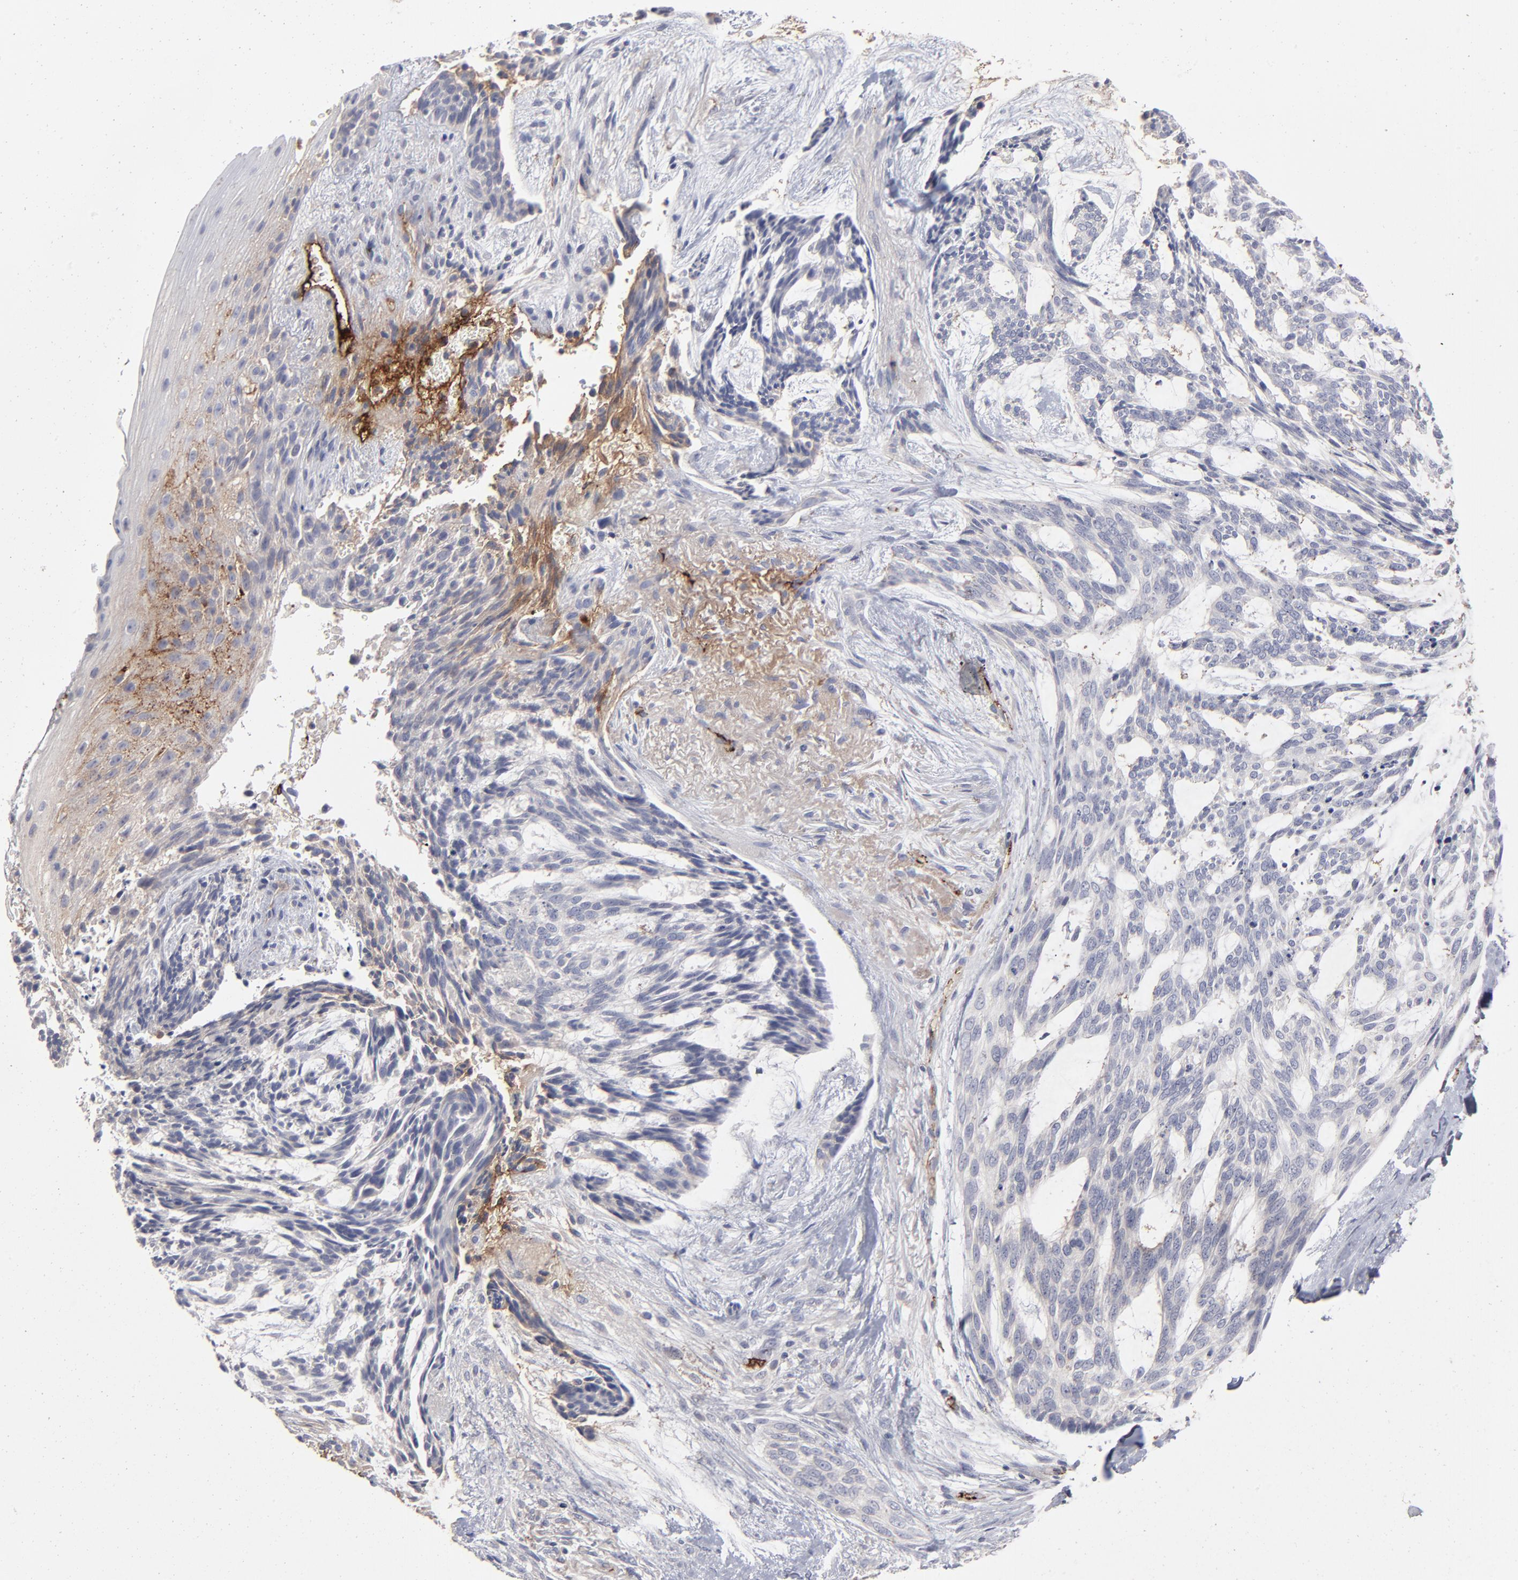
{"staining": {"intensity": "negative", "quantity": "none", "location": "none"}, "tissue": "skin cancer", "cell_type": "Tumor cells", "image_type": "cancer", "snomed": [{"axis": "morphology", "description": "Normal tissue, NOS"}, {"axis": "morphology", "description": "Basal cell carcinoma"}, {"axis": "topography", "description": "Skin"}], "caption": "IHC of skin basal cell carcinoma exhibits no positivity in tumor cells.", "gene": "CCR3", "patient": {"sex": "female", "age": 71}}